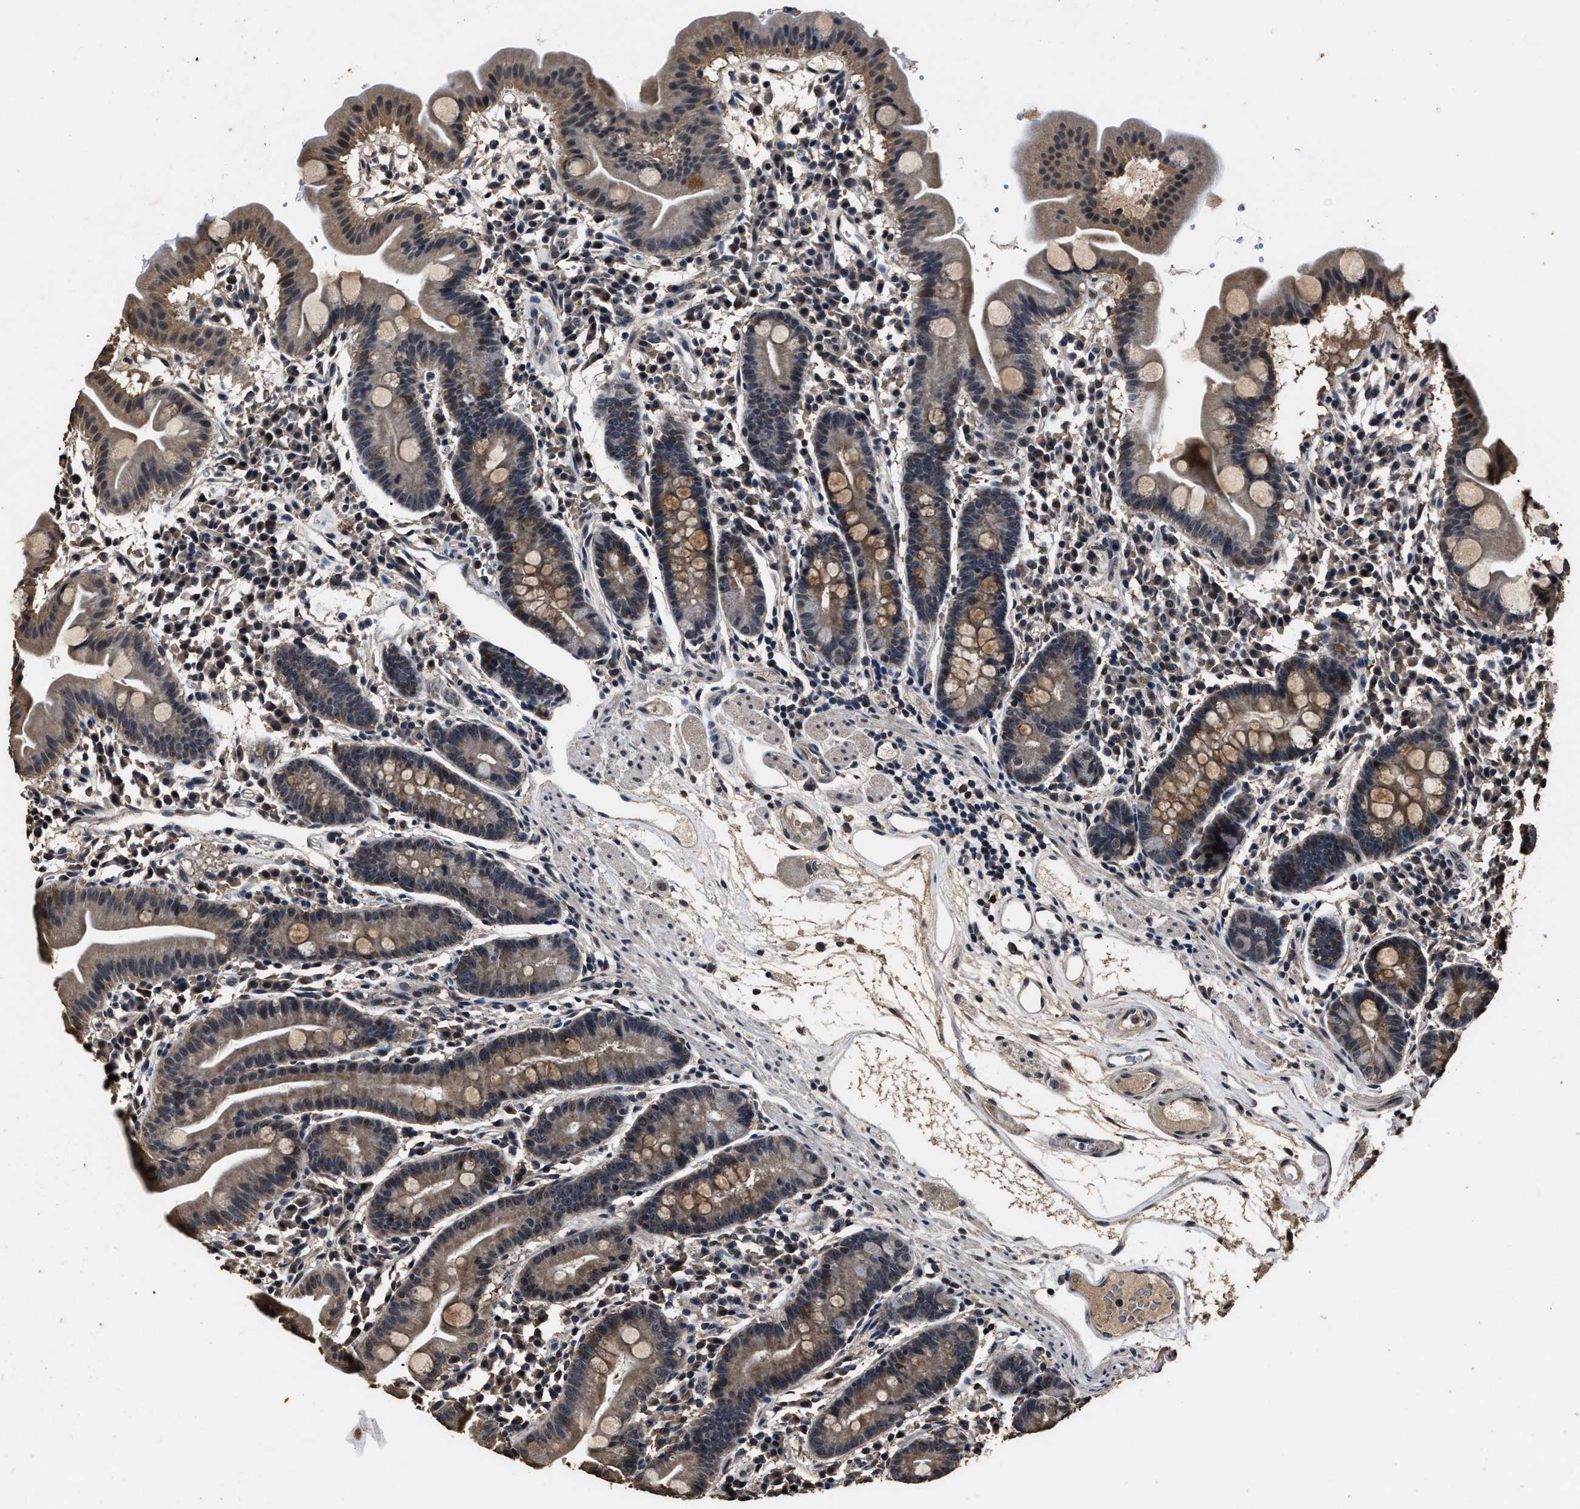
{"staining": {"intensity": "moderate", "quantity": "25%-75%", "location": "cytoplasmic/membranous"}, "tissue": "duodenum", "cell_type": "Glandular cells", "image_type": "normal", "snomed": [{"axis": "morphology", "description": "Normal tissue, NOS"}, {"axis": "topography", "description": "Duodenum"}], "caption": "Approximately 25%-75% of glandular cells in unremarkable duodenum display moderate cytoplasmic/membranous protein staining as visualized by brown immunohistochemical staining.", "gene": "RSBN1L", "patient": {"sex": "male", "age": 50}}